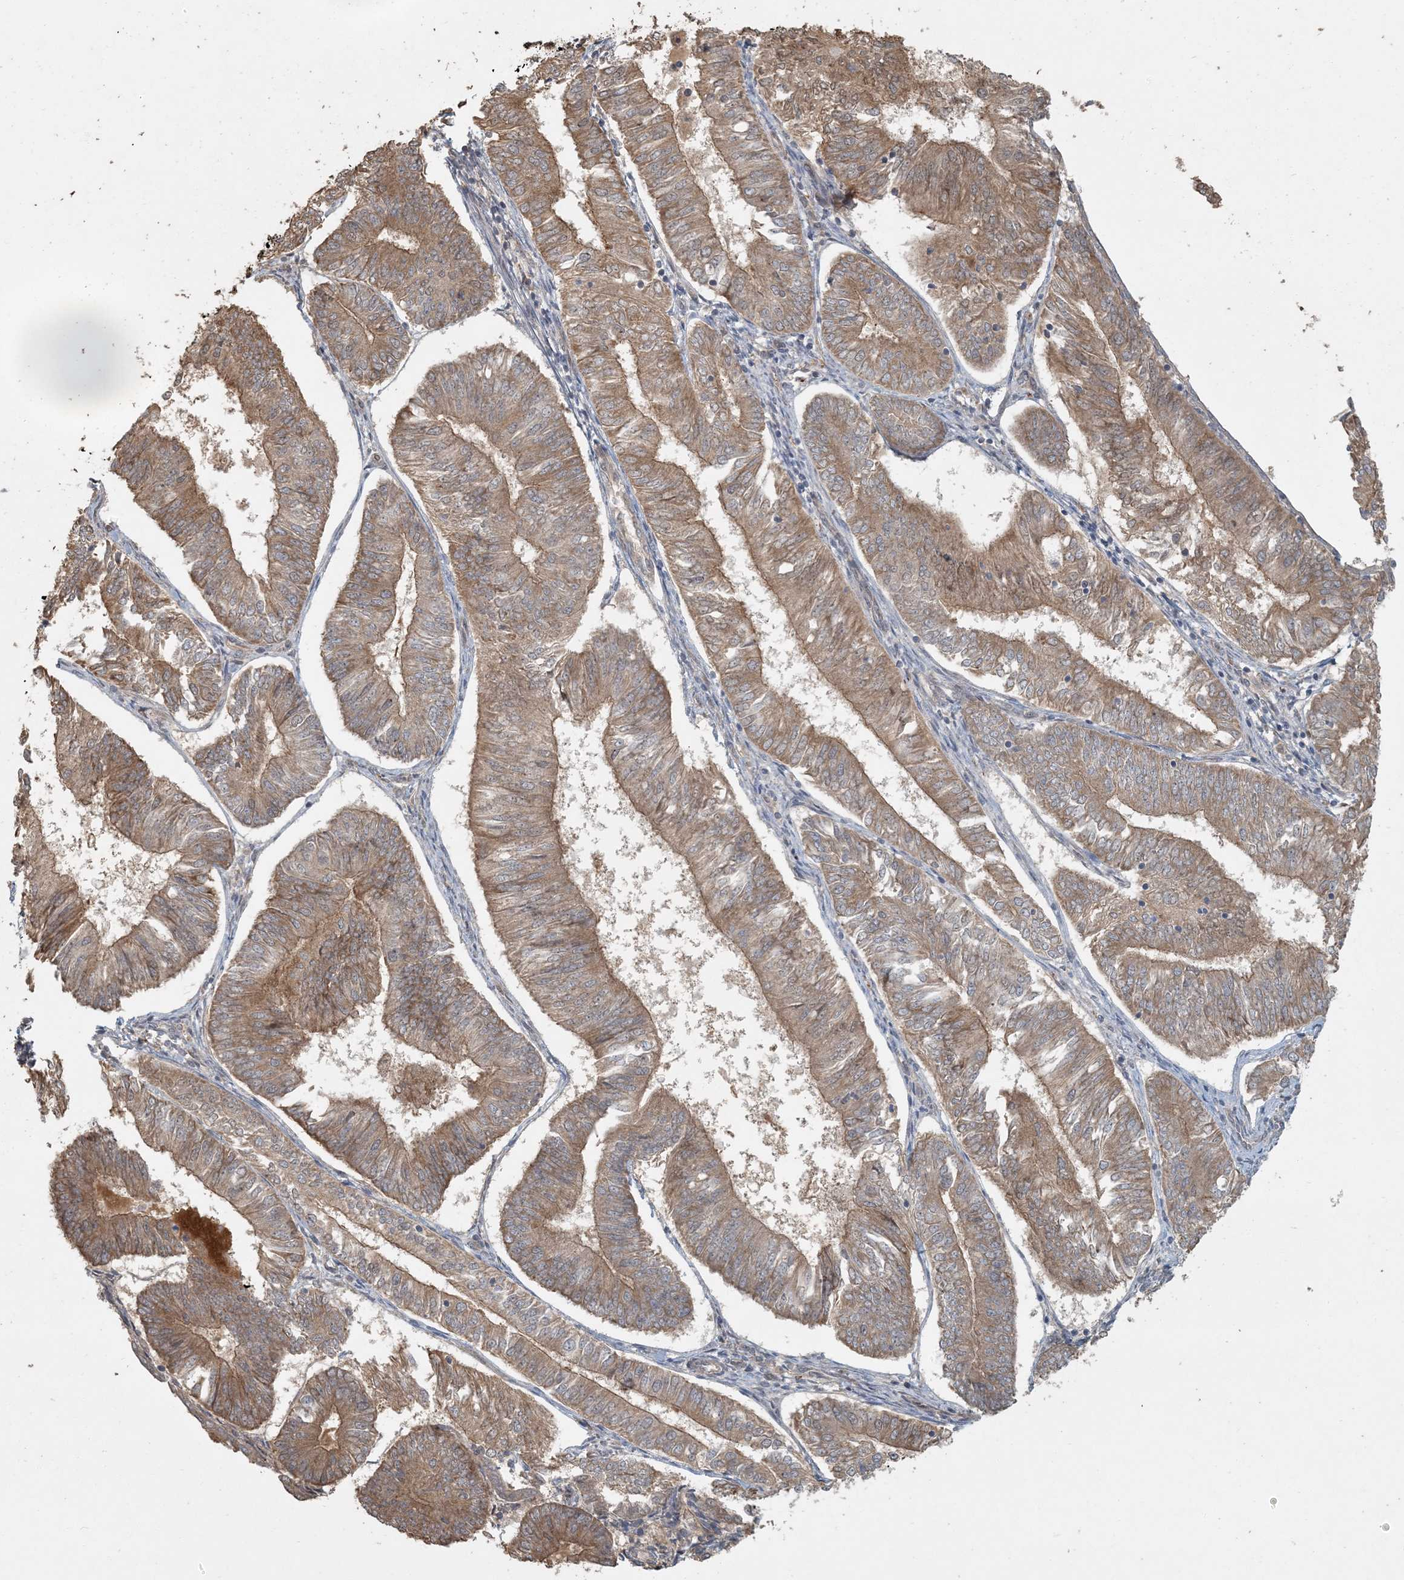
{"staining": {"intensity": "moderate", "quantity": ">75%", "location": "cytoplasmic/membranous"}, "tissue": "endometrial cancer", "cell_type": "Tumor cells", "image_type": "cancer", "snomed": [{"axis": "morphology", "description": "Adenocarcinoma, NOS"}, {"axis": "topography", "description": "Endometrium"}], "caption": "A brown stain highlights moderate cytoplasmic/membranous expression of a protein in human endometrial cancer (adenocarcinoma) tumor cells.", "gene": "AK9", "patient": {"sex": "female", "age": 58}}